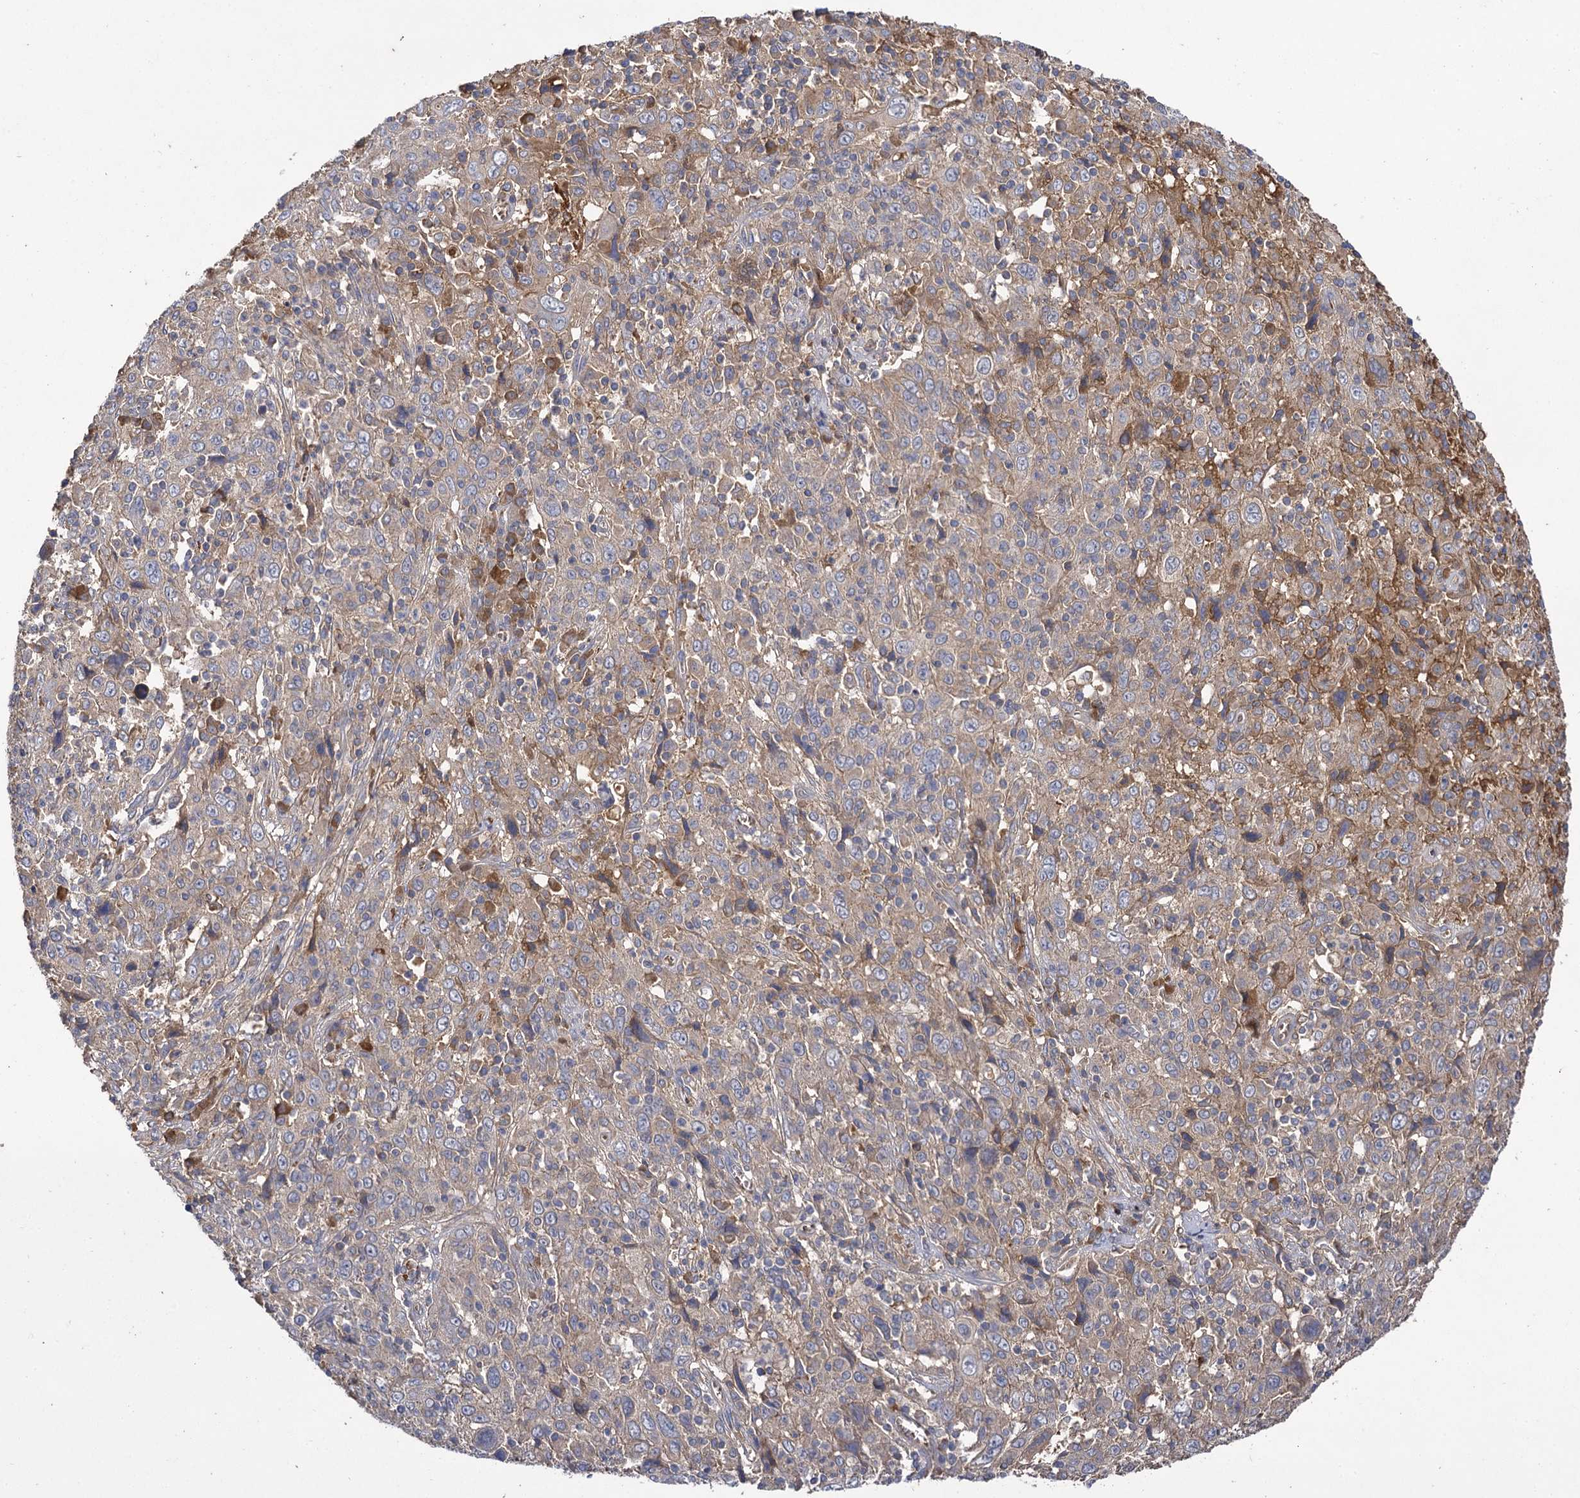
{"staining": {"intensity": "weak", "quantity": "<25%", "location": "cytoplasmic/membranous"}, "tissue": "cervical cancer", "cell_type": "Tumor cells", "image_type": "cancer", "snomed": [{"axis": "morphology", "description": "Squamous cell carcinoma, NOS"}, {"axis": "topography", "description": "Cervix"}], "caption": "High magnification brightfield microscopy of squamous cell carcinoma (cervical) stained with DAB (brown) and counterstained with hematoxylin (blue): tumor cells show no significant expression.", "gene": "USP50", "patient": {"sex": "female", "age": 46}}